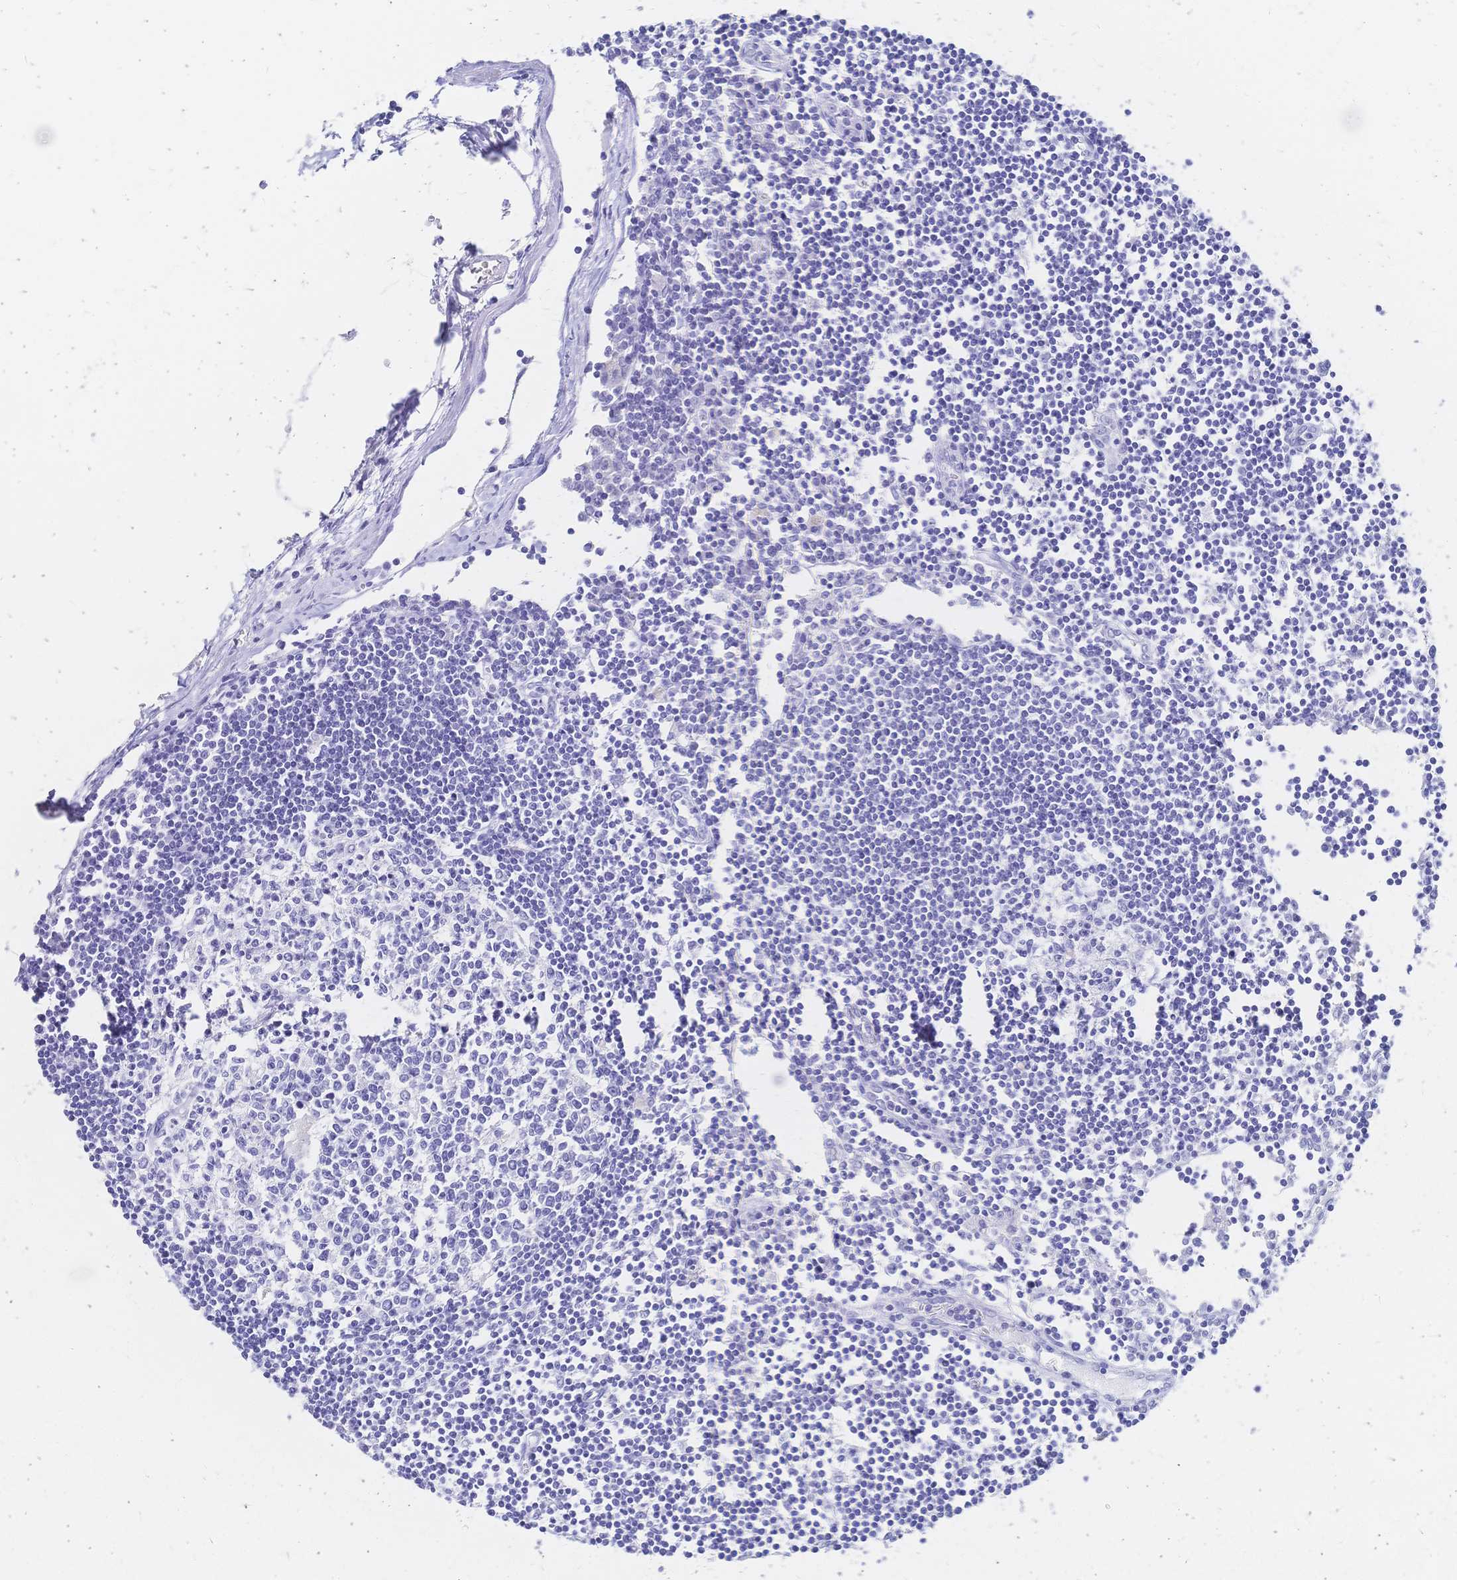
{"staining": {"intensity": "negative", "quantity": "none", "location": "none"}, "tissue": "lymph node", "cell_type": "Germinal center cells", "image_type": "normal", "snomed": [{"axis": "morphology", "description": "Normal tissue, NOS"}, {"axis": "topography", "description": "Lymph node"}], "caption": "The histopathology image displays no significant positivity in germinal center cells of lymph node. (Immunohistochemistry, brightfield microscopy, high magnification).", "gene": "SLC5A1", "patient": {"sex": "female", "age": 65}}